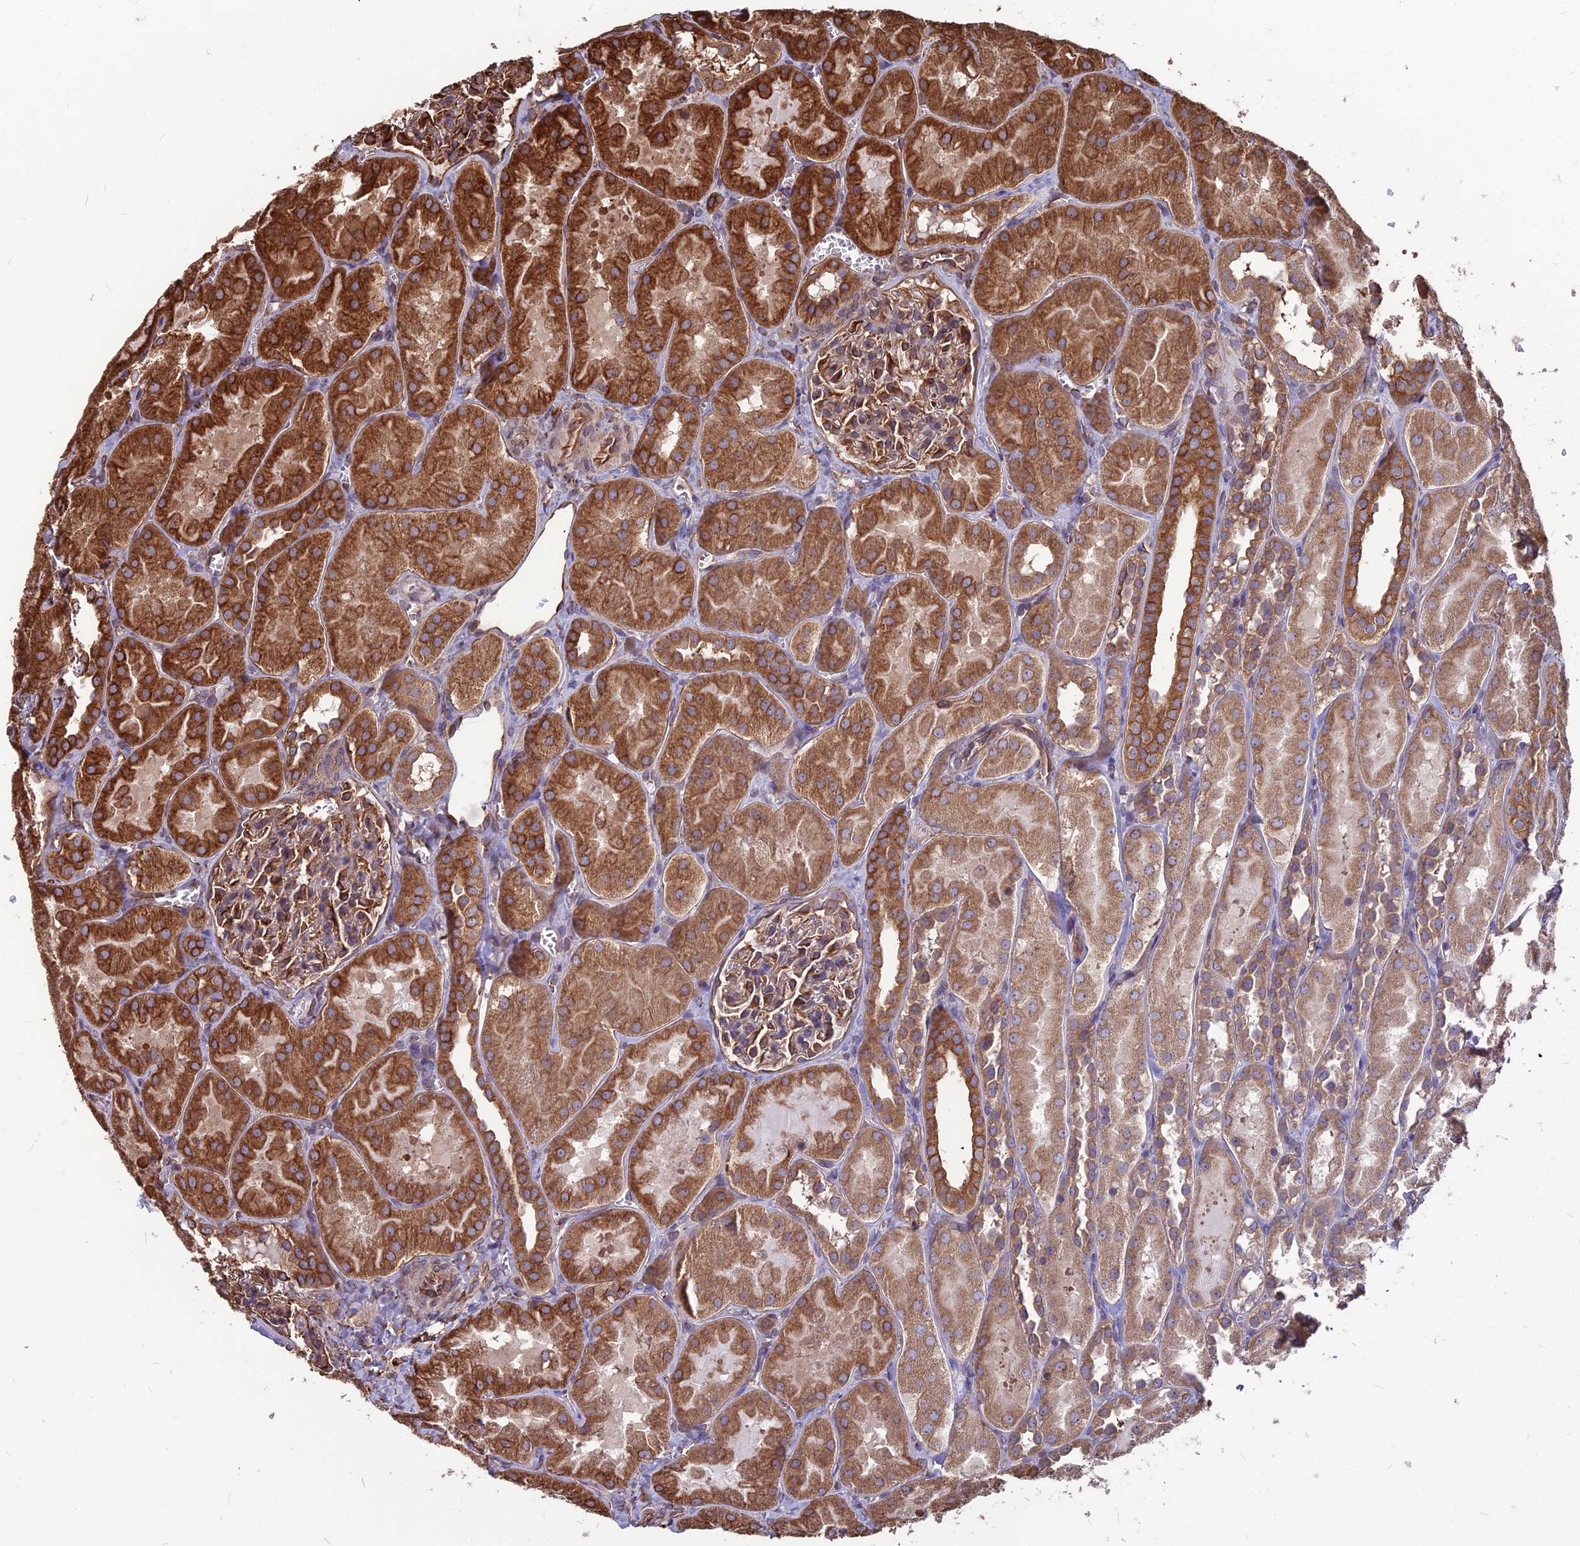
{"staining": {"intensity": "strong", "quantity": "<25%", "location": "cytoplasmic/membranous"}, "tissue": "kidney", "cell_type": "Cells in glomeruli", "image_type": "normal", "snomed": [{"axis": "morphology", "description": "Normal tissue, NOS"}, {"axis": "topography", "description": "Kidney"}, {"axis": "topography", "description": "Urinary bladder"}], "caption": "Kidney stained with immunohistochemistry (IHC) displays strong cytoplasmic/membranous expression in approximately <25% of cells in glomeruli. The staining was performed using DAB (3,3'-diaminobenzidine), with brown indicating positive protein expression. Nuclei are stained blue with hematoxylin.", "gene": "LSM6", "patient": {"sex": "male", "age": 16}}